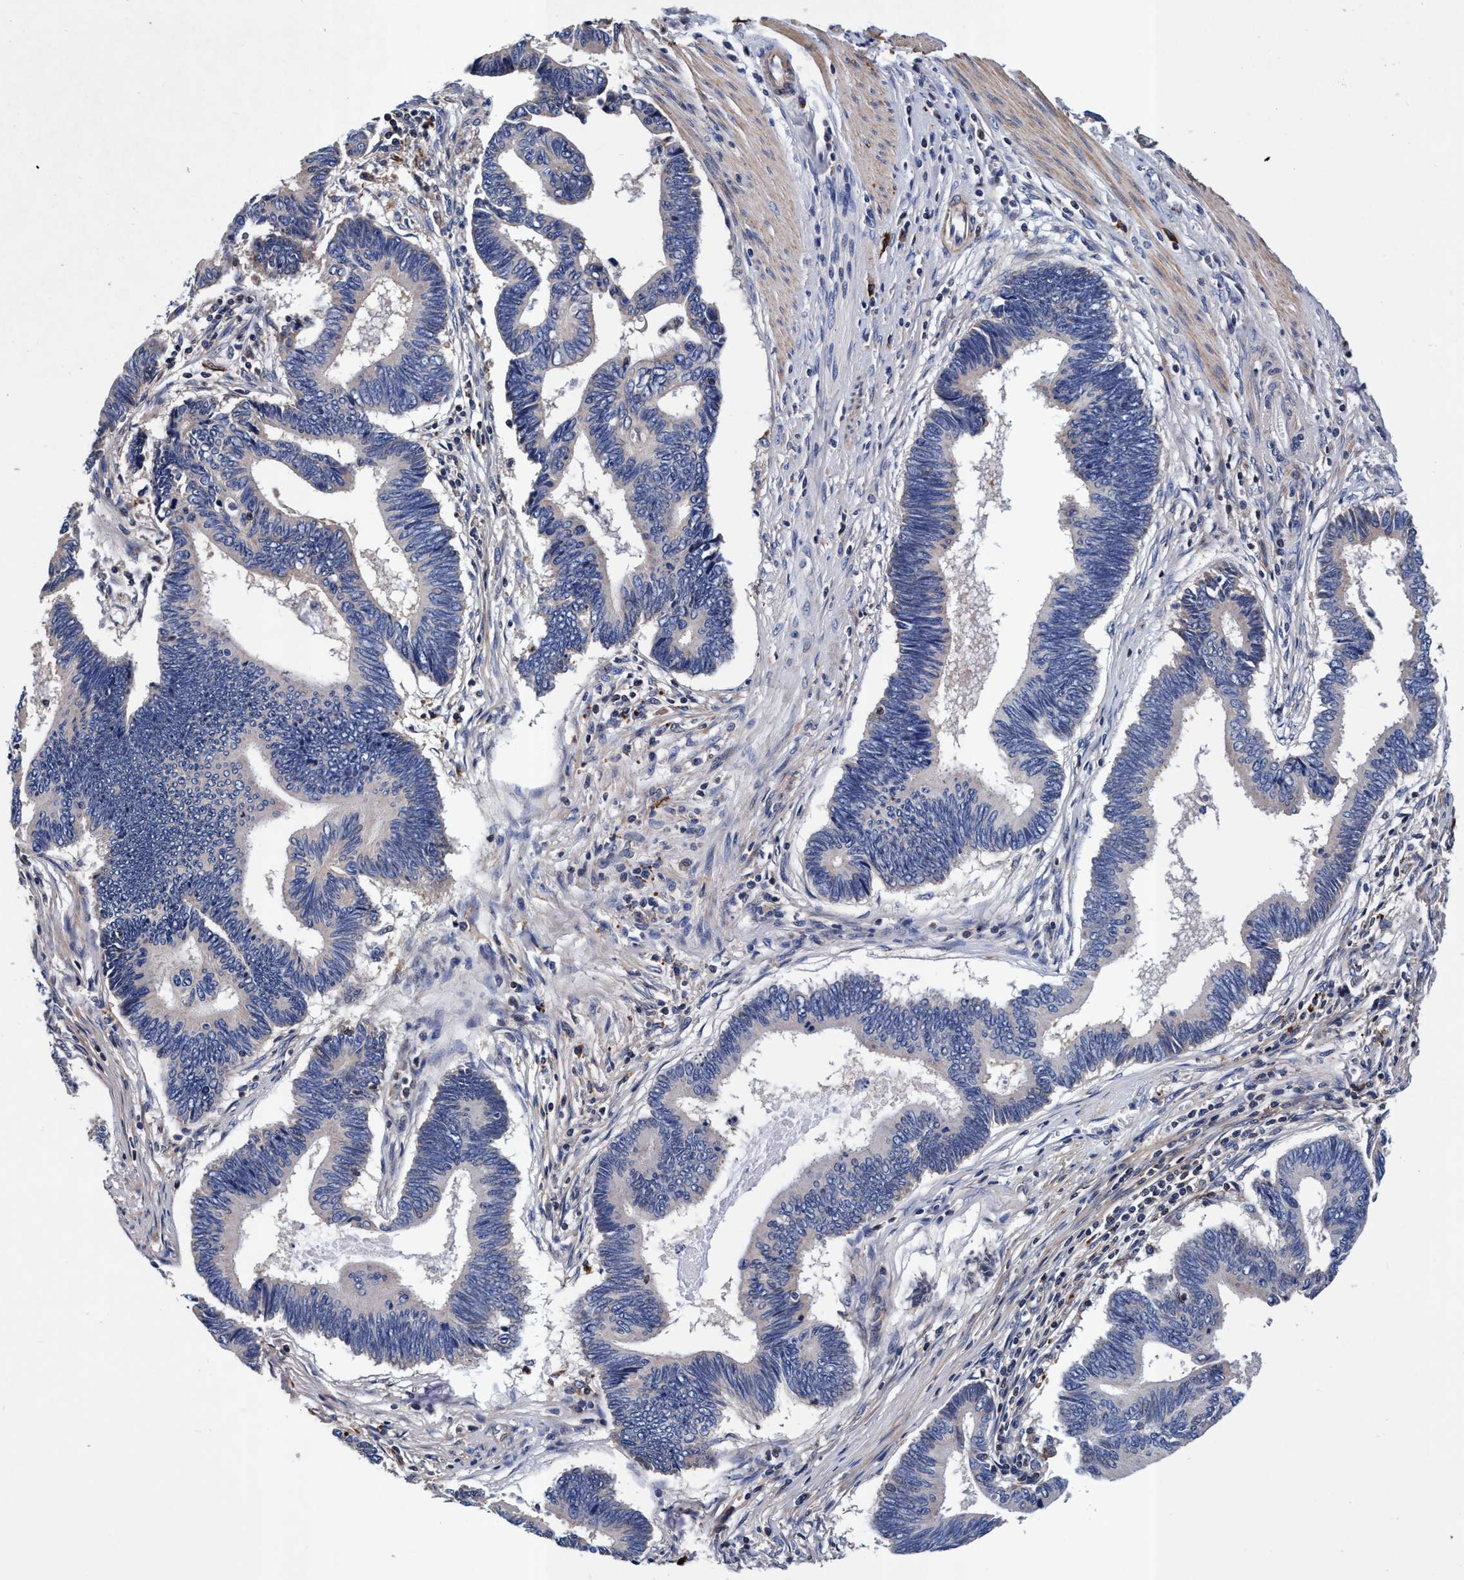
{"staining": {"intensity": "negative", "quantity": "none", "location": "none"}, "tissue": "pancreatic cancer", "cell_type": "Tumor cells", "image_type": "cancer", "snomed": [{"axis": "morphology", "description": "Adenocarcinoma, NOS"}, {"axis": "topography", "description": "Pancreas"}], "caption": "Immunohistochemistry (IHC) of pancreatic cancer (adenocarcinoma) displays no staining in tumor cells.", "gene": "RNF208", "patient": {"sex": "female", "age": 70}}